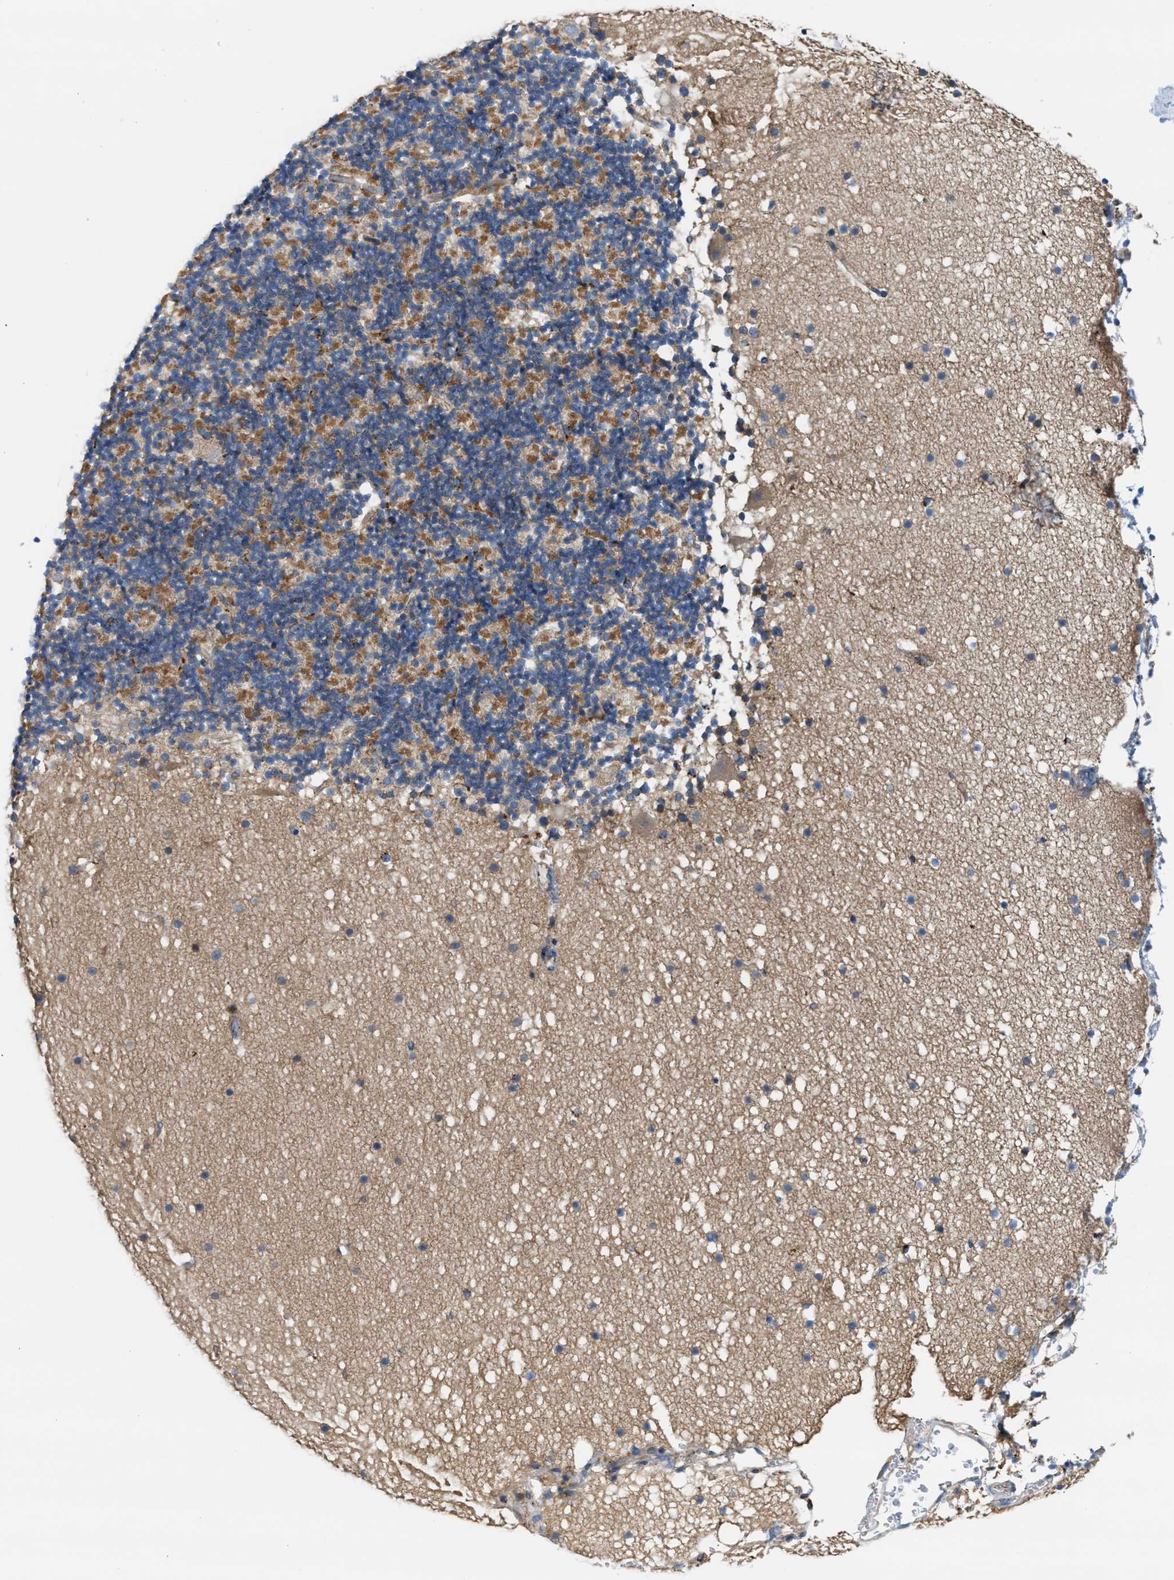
{"staining": {"intensity": "moderate", "quantity": "25%-75%", "location": "cytoplasmic/membranous"}, "tissue": "cerebellum", "cell_type": "Cells in granular layer", "image_type": "normal", "snomed": [{"axis": "morphology", "description": "Normal tissue, NOS"}, {"axis": "topography", "description": "Cerebellum"}], "caption": "High-magnification brightfield microscopy of benign cerebellum stained with DAB (3,3'-diaminobenzidine) (brown) and counterstained with hematoxylin (blue). cells in granular layer exhibit moderate cytoplasmic/membranous positivity is identified in approximately25%-75% of cells.", "gene": "TBC1D15", "patient": {"sex": "male", "age": 57}}